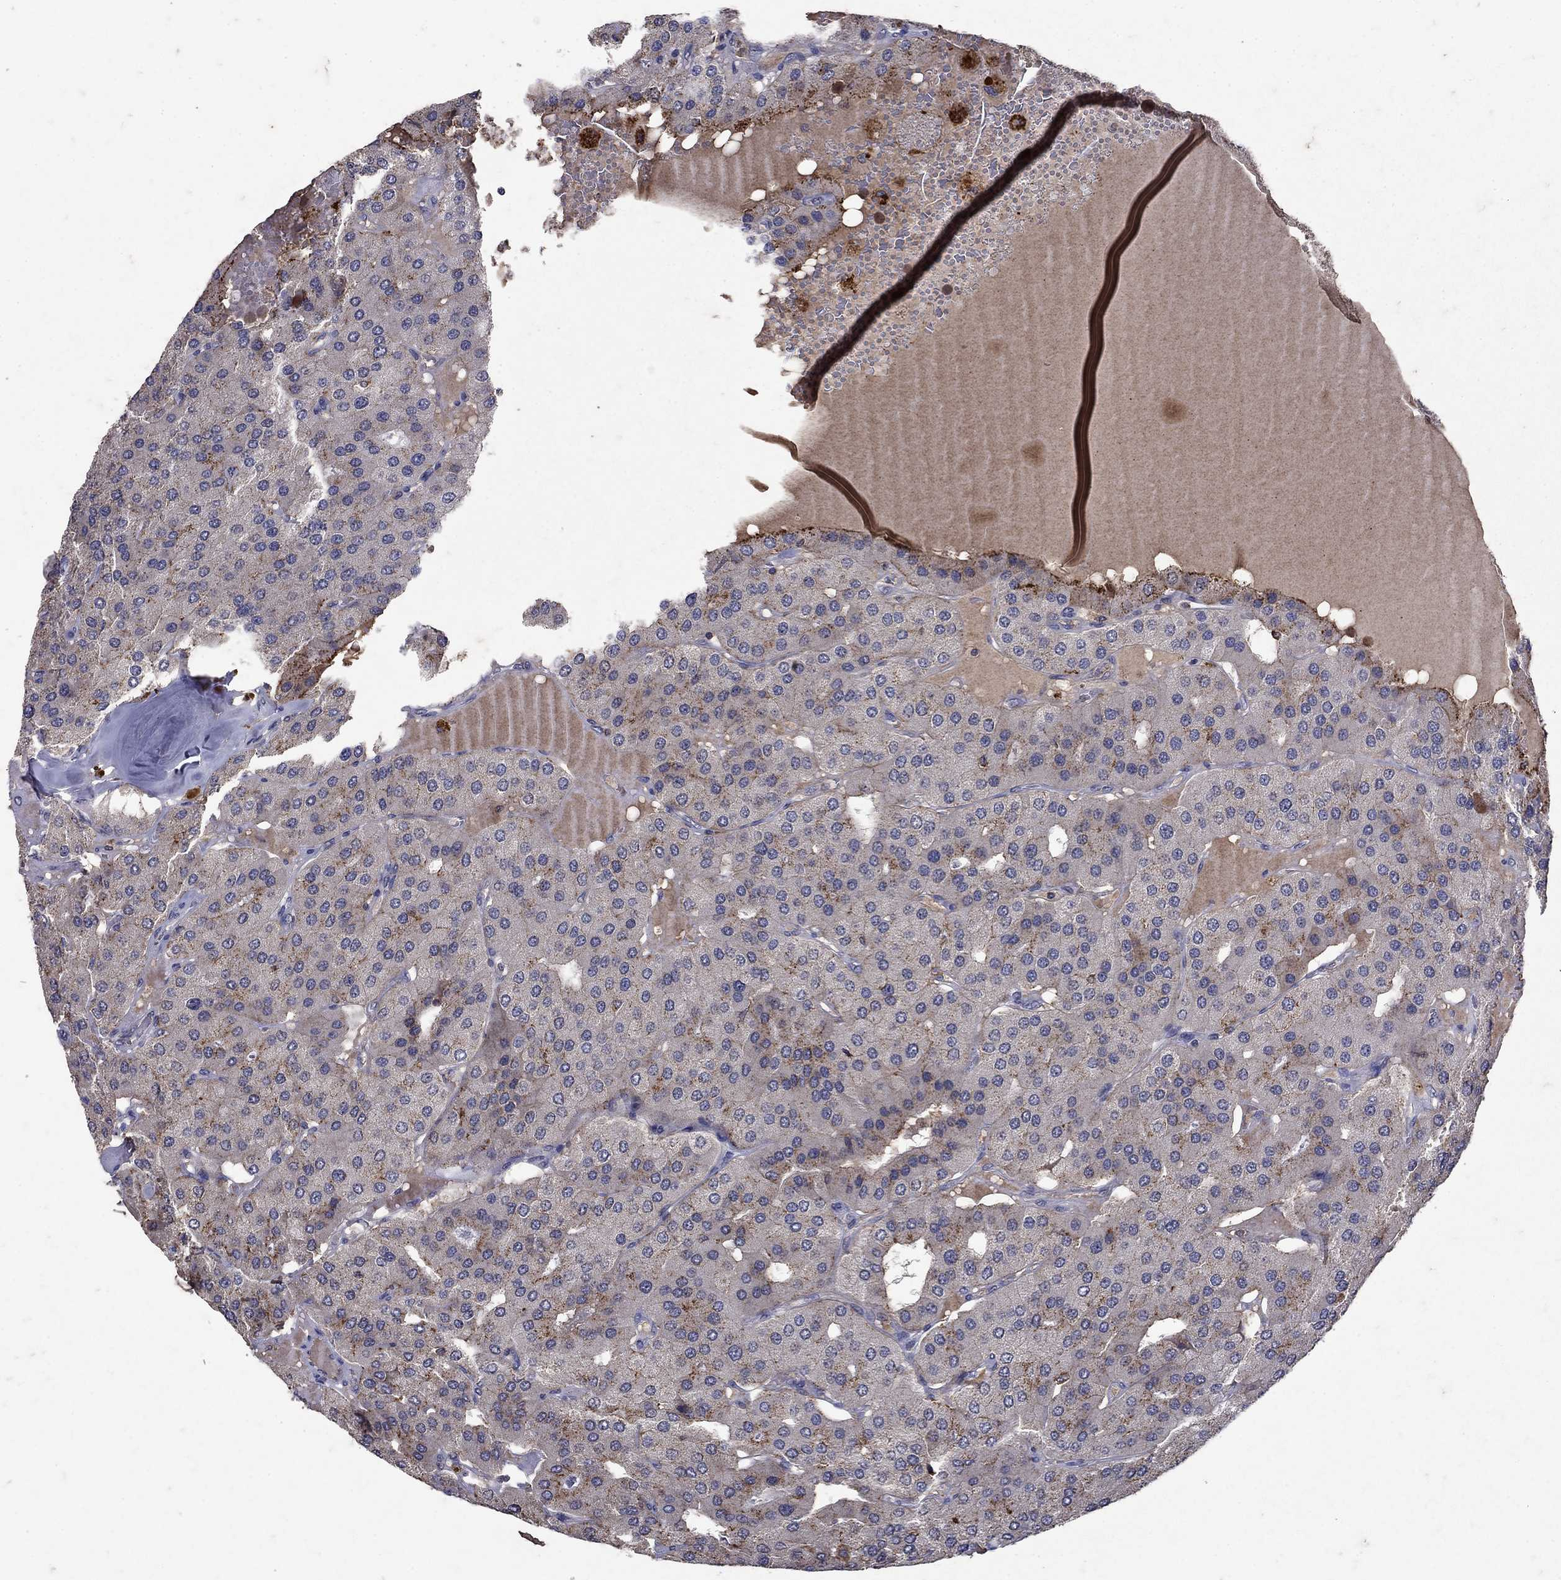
{"staining": {"intensity": "moderate", "quantity": "<25%", "location": "cytoplasmic/membranous"}, "tissue": "parathyroid gland", "cell_type": "Glandular cells", "image_type": "normal", "snomed": [{"axis": "morphology", "description": "Normal tissue, NOS"}, {"axis": "morphology", "description": "Adenoma, NOS"}, {"axis": "topography", "description": "Parathyroid gland"}], "caption": "Immunohistochemical staining of normal parathyroid gland exhibits low levels of moderate cytoplasmic/membranous positivity in approximately <25% of glandular cells.", "gene": "NPC2", "patient": {"sex": "female", "age": 86}}